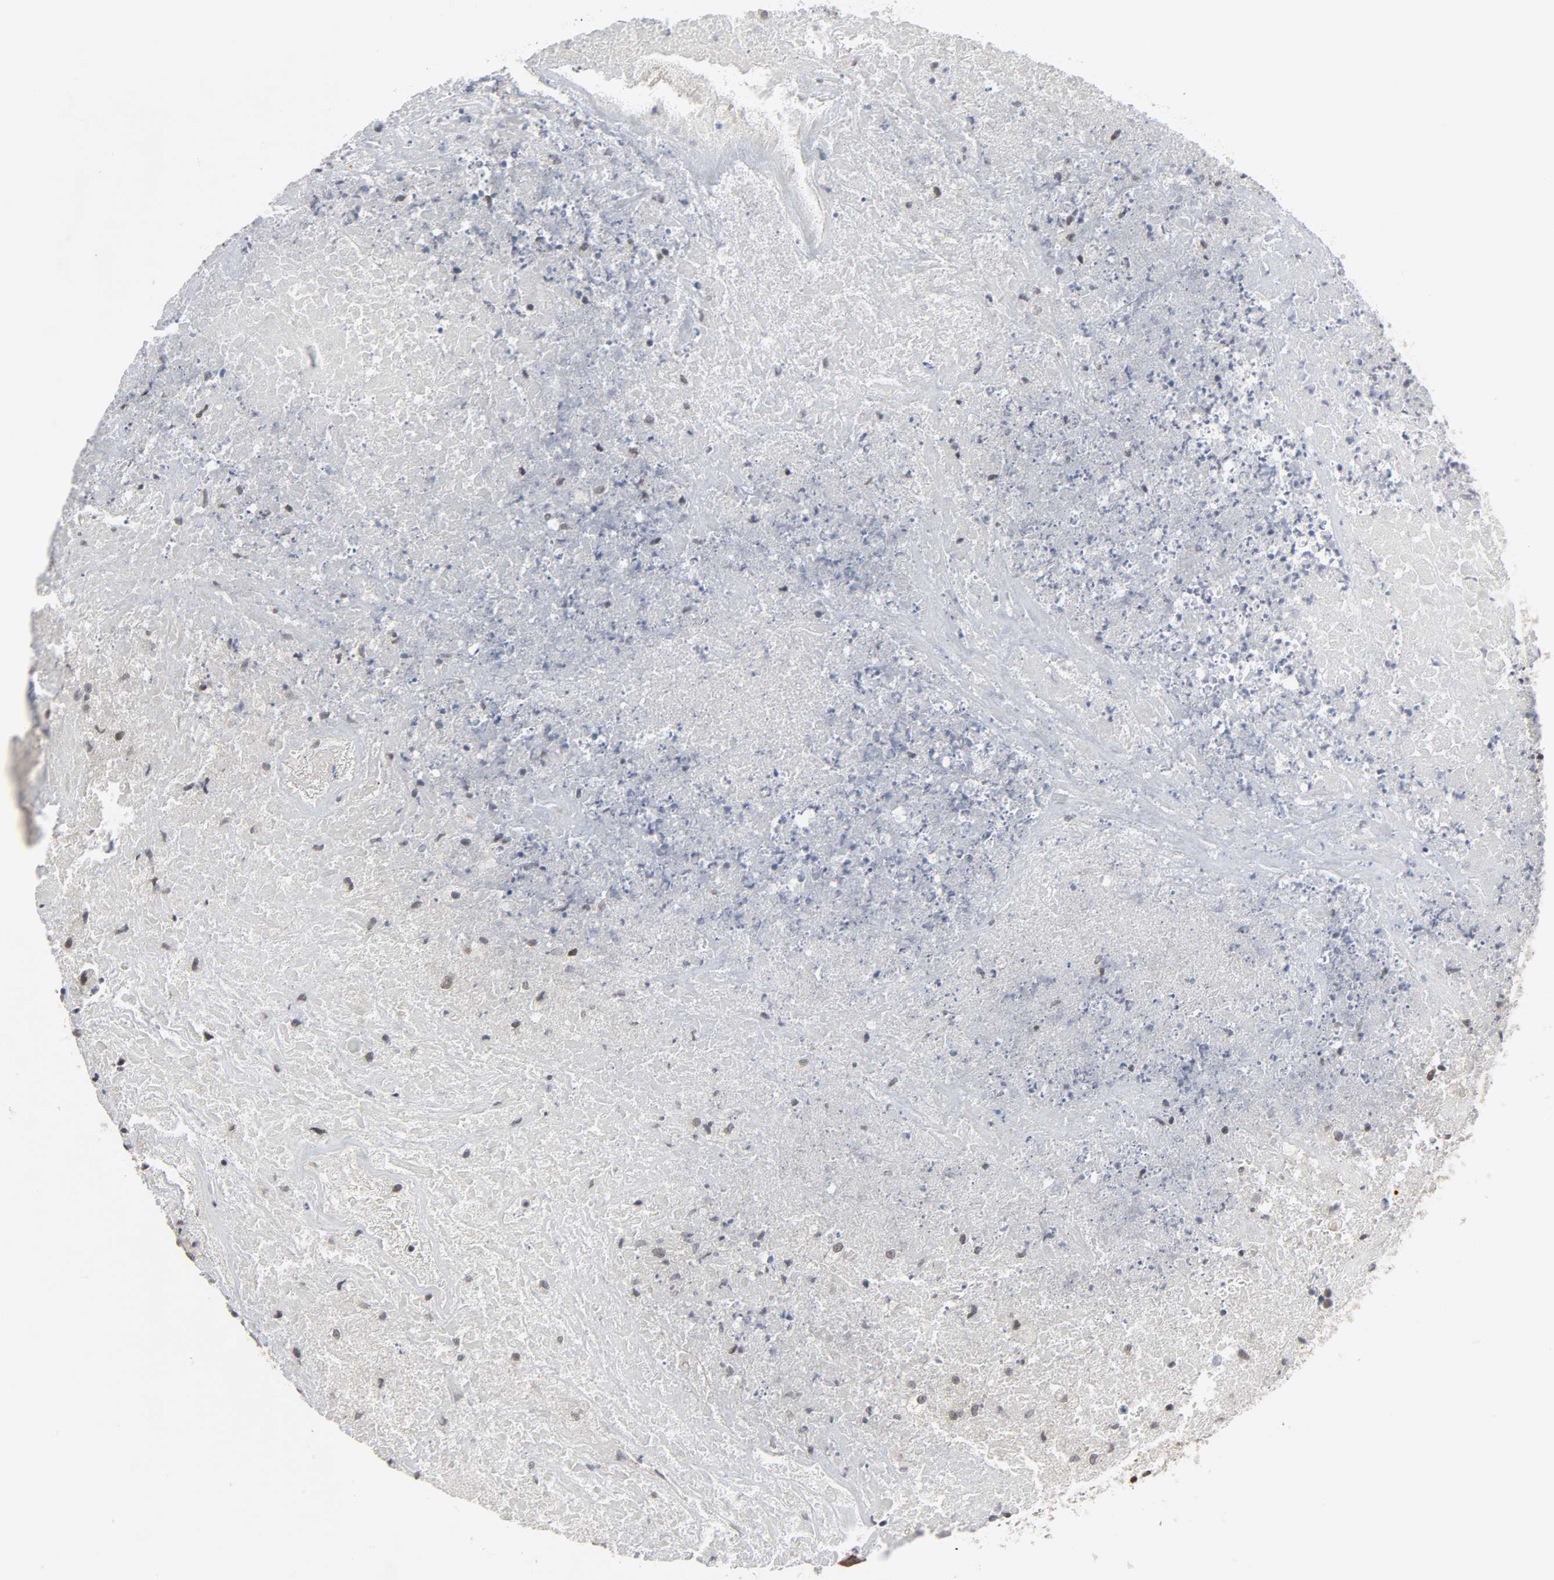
{"staining": {"intensity": "weak", "quantity": "25%-75%", "location": "nuclear"}, "tissue": "testis cancer", "cell_type": "Tumor cells", "image_type": "cancer", "snomed": [{"axis": "morphology", "description": "Necrosis, NOS"}, {"axis": "morphology", "description": "Carcinoma, Embryonal, NOS"}, {"axis": "topography", "description": "Testis"}], "caption": "This histopathology image reveals embryonal carcinoma (testis) stained with IHC to label a protein in brown. The nuclear of tumor cells show weak positivity for the protein. Nuclei are counter-stained blue.", "gene": "MUC1", "patient": {"sex": "male", "age": 19}}